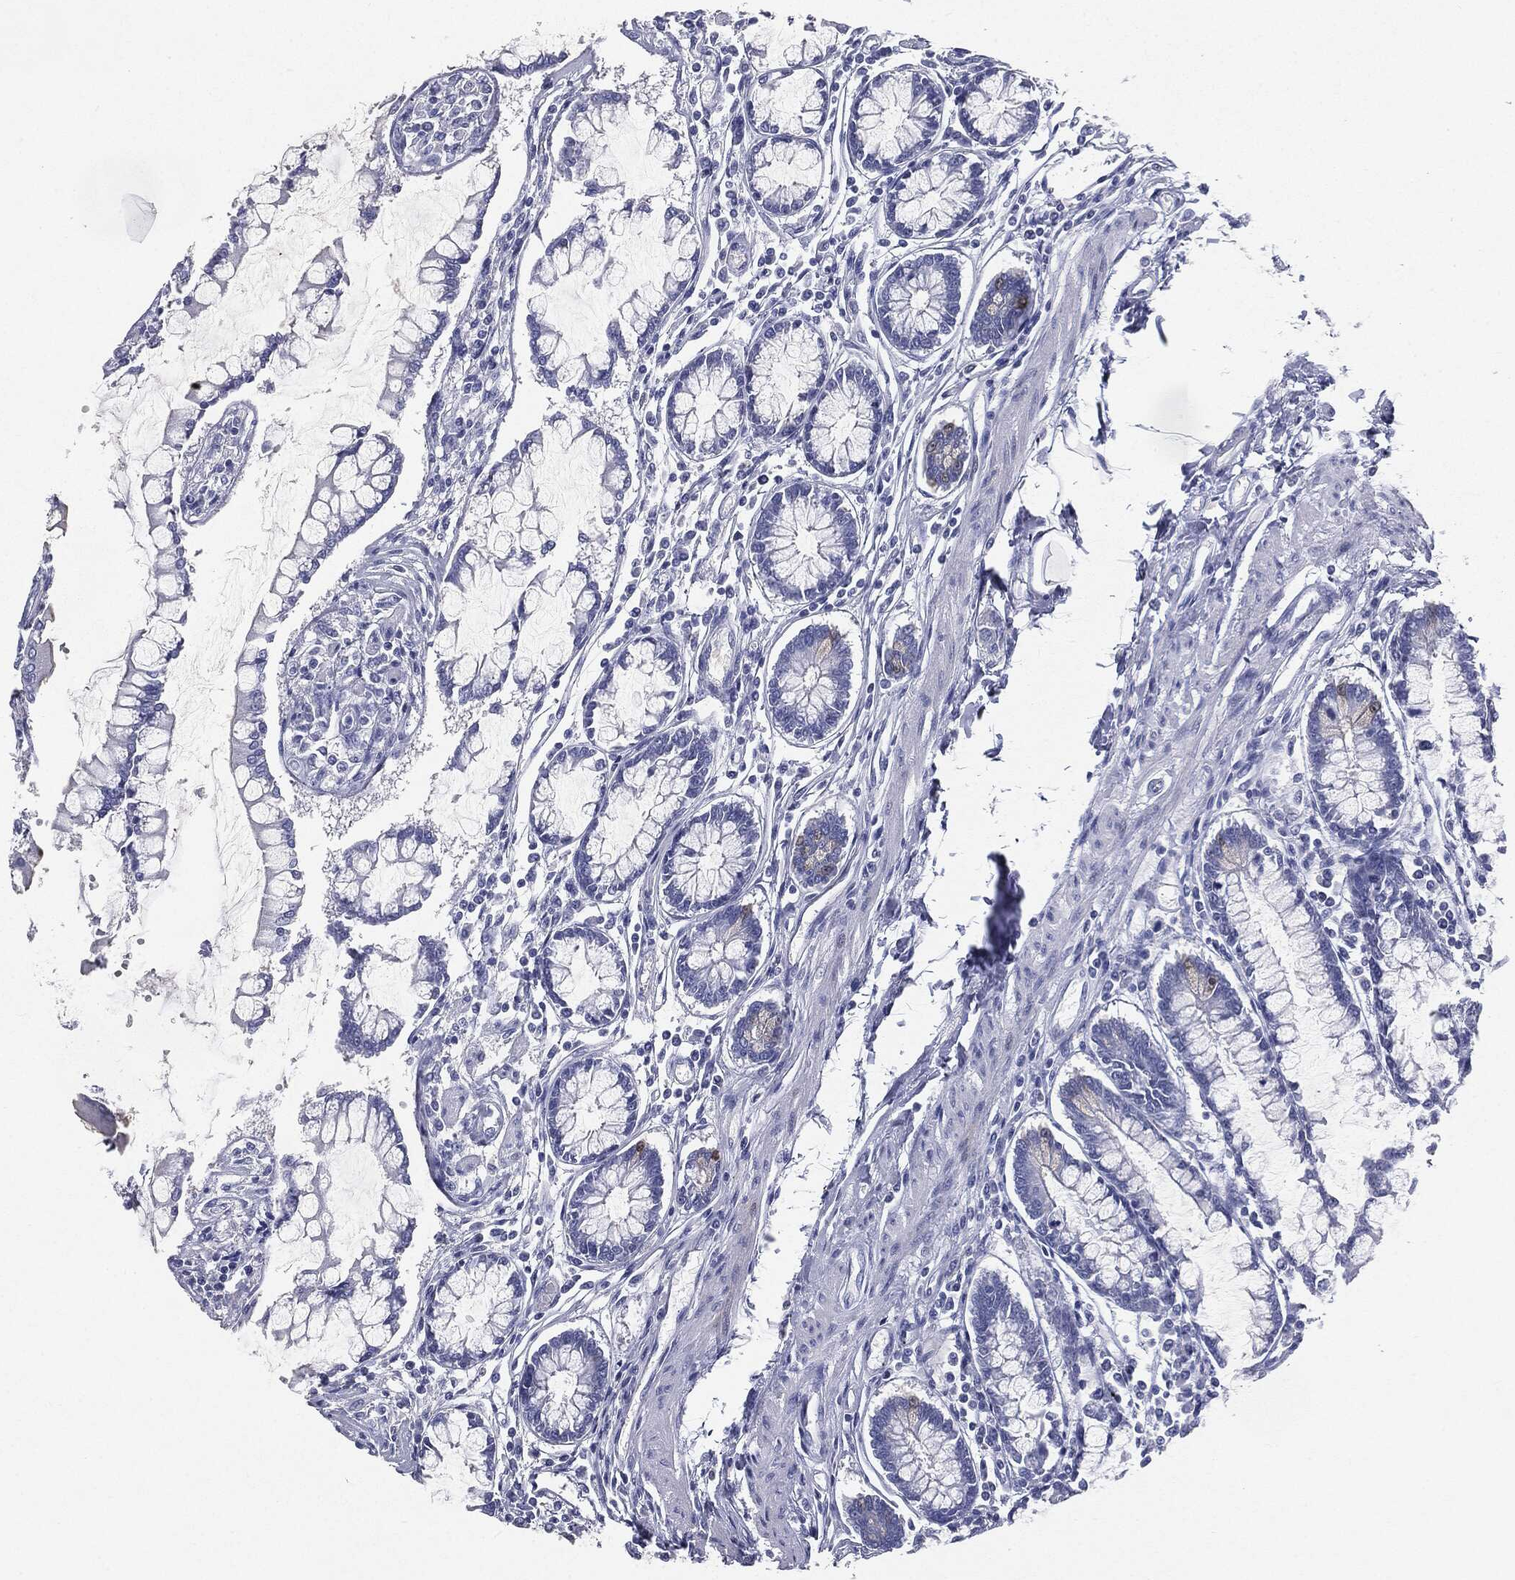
{"staining": {"intensity": "negative", "quantity": "none", "location": "none"}, "tissue": "carcinoid", "cell_type": "Tumor cells", "image_type": "cancer", "snomed": [{"axis": "morphology", "description": "Carcinoid, malignant, NOS"}, {"axis": "topography", "description": "Small intestine"}], "caption": "IHC of carcinoid reveals no staining in tumor cells. (DAB IHC, high magnification).", "gene": "CUZD1", "patient": {"sex": "female", "age": 65}}